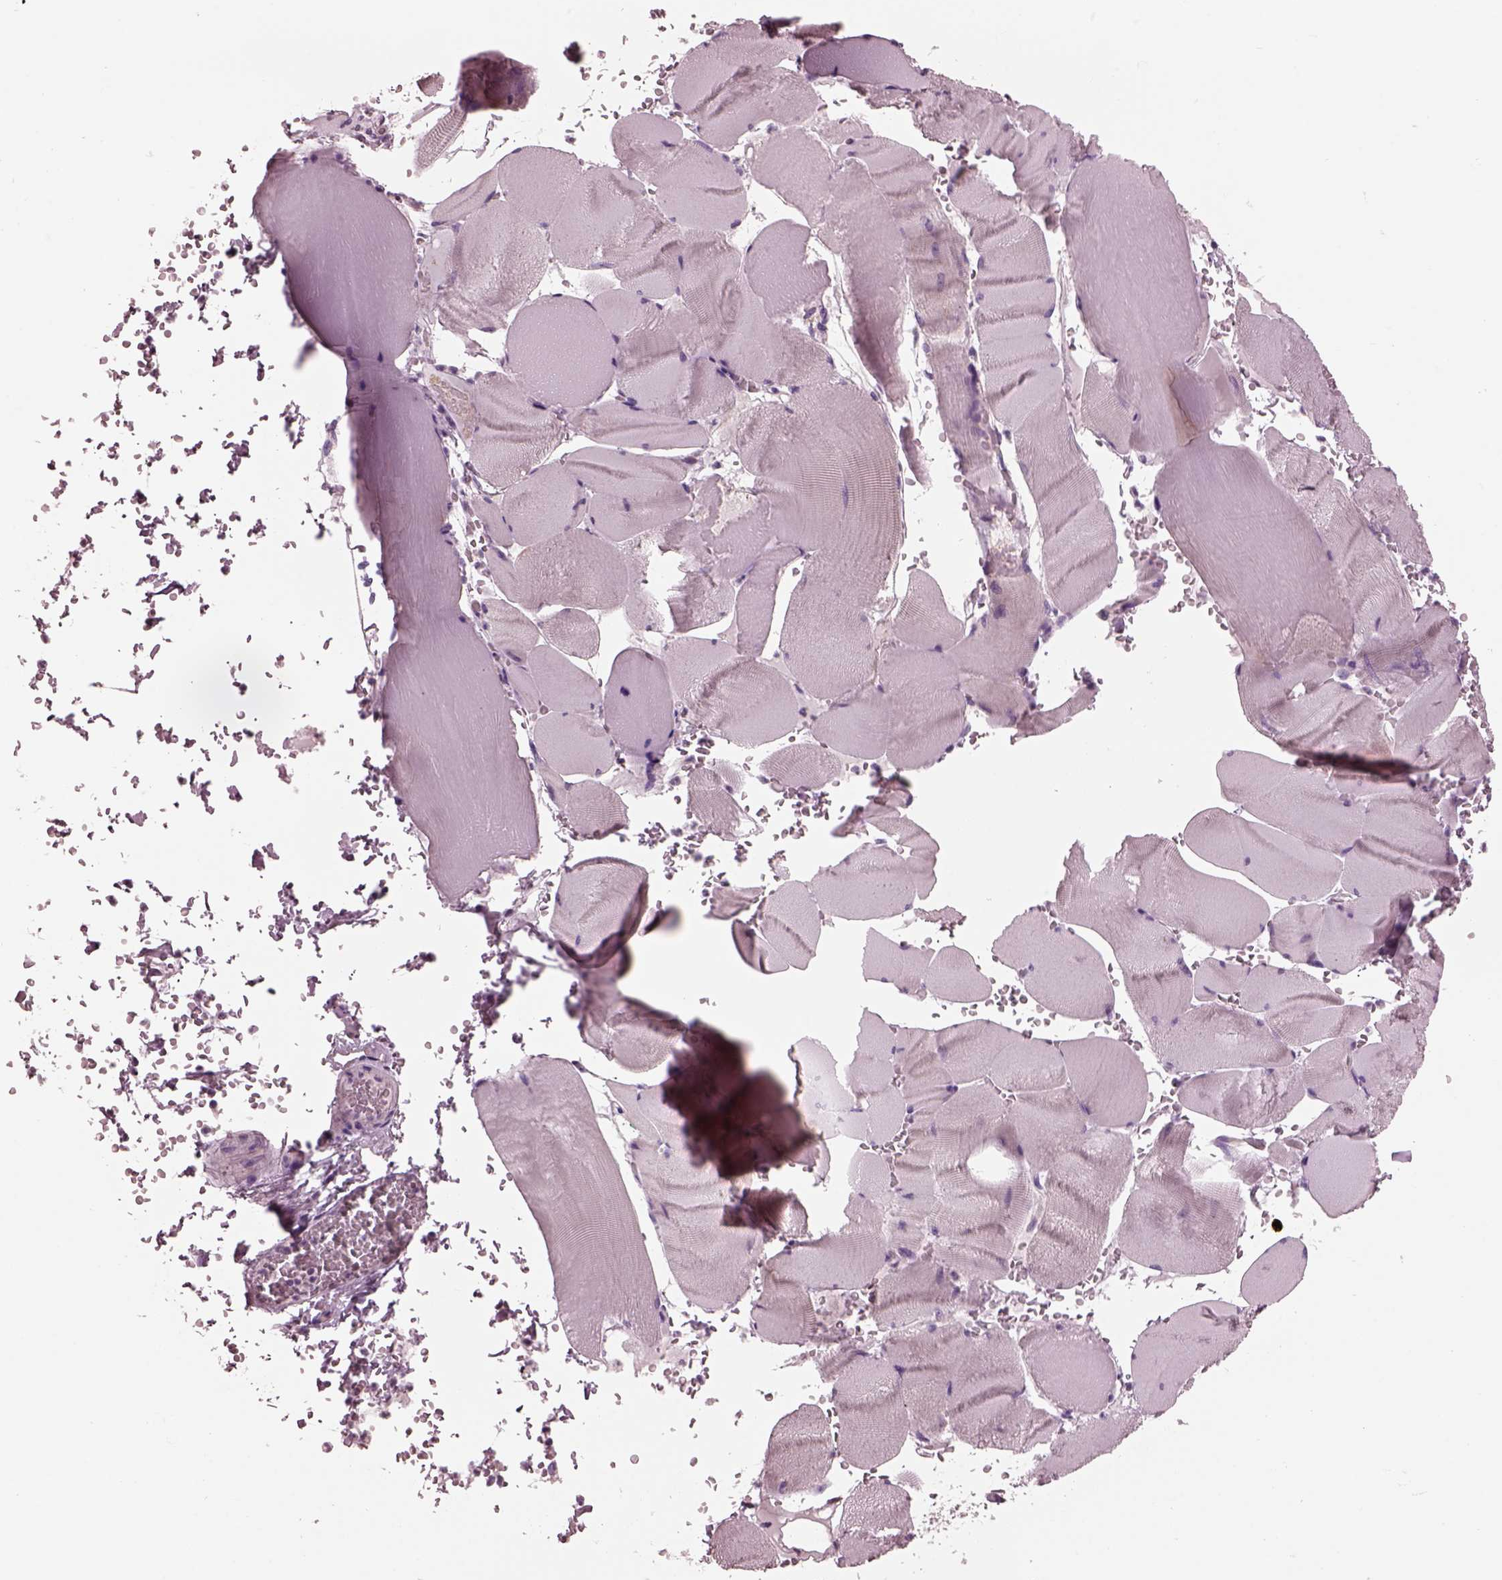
{"staining": {"intensity": "negative", "quantity": "none", "location": "none"}, "tissue": "skeletal muscle", "cell_type": "Myocytes", "image_type": "normal", "snomed": [{"axis": "morphology", "description": "Normal tissue, NOS"}, {"axis": "topography", "description": "Skeletal muscle"}], "caption": "Skeletal muscle was stained to show a protein in brown. There is no significant positivity in myocytes. (DAB immunohistochemistry visualized using brightfield microscopy, high magnification).", "gene": "AP4M1", "patient": {"sex": "male", "age": 56}}